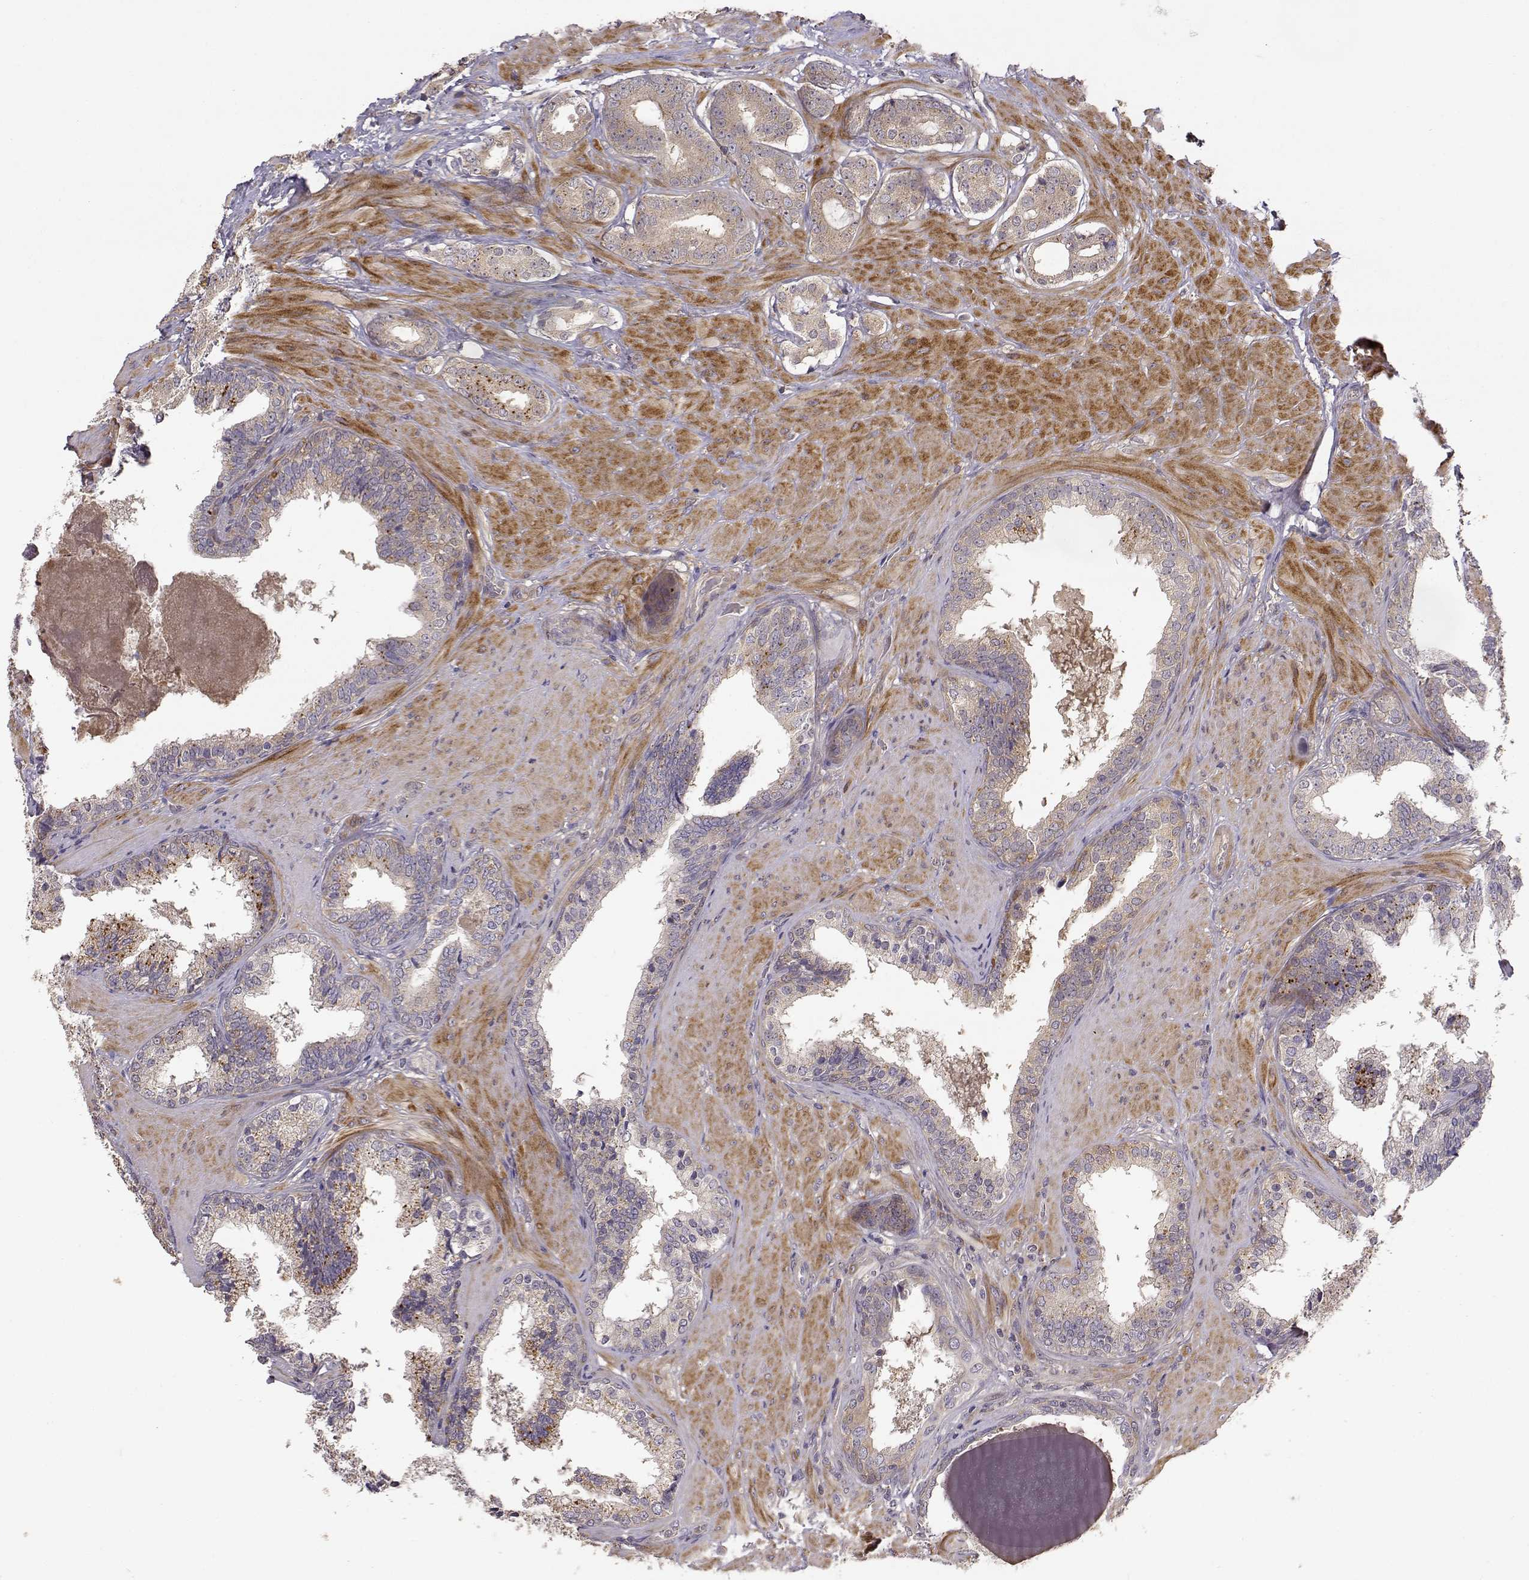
{"staining": {"intensity": "weak", "quantity": ">75%", "location": "cytoplasmic/membranous"}, "tissue": "prostate cancer", "cell_type": "Tumor cells", "image_type": "cancer", "snomed": [{"axis": "morphology", "description": "Adenocarcinoma, Low grade"}, {"axis": "topography", "description": "Prostate"}], "caption": "Approximately >75% of tumor cells in prostate cancer show weak cytoplasmic/membranous protein staining as visualized by brown immunohistochemical staining.", "gene": "CRIM1", "patient": {"sex": "male", "age": 60}}